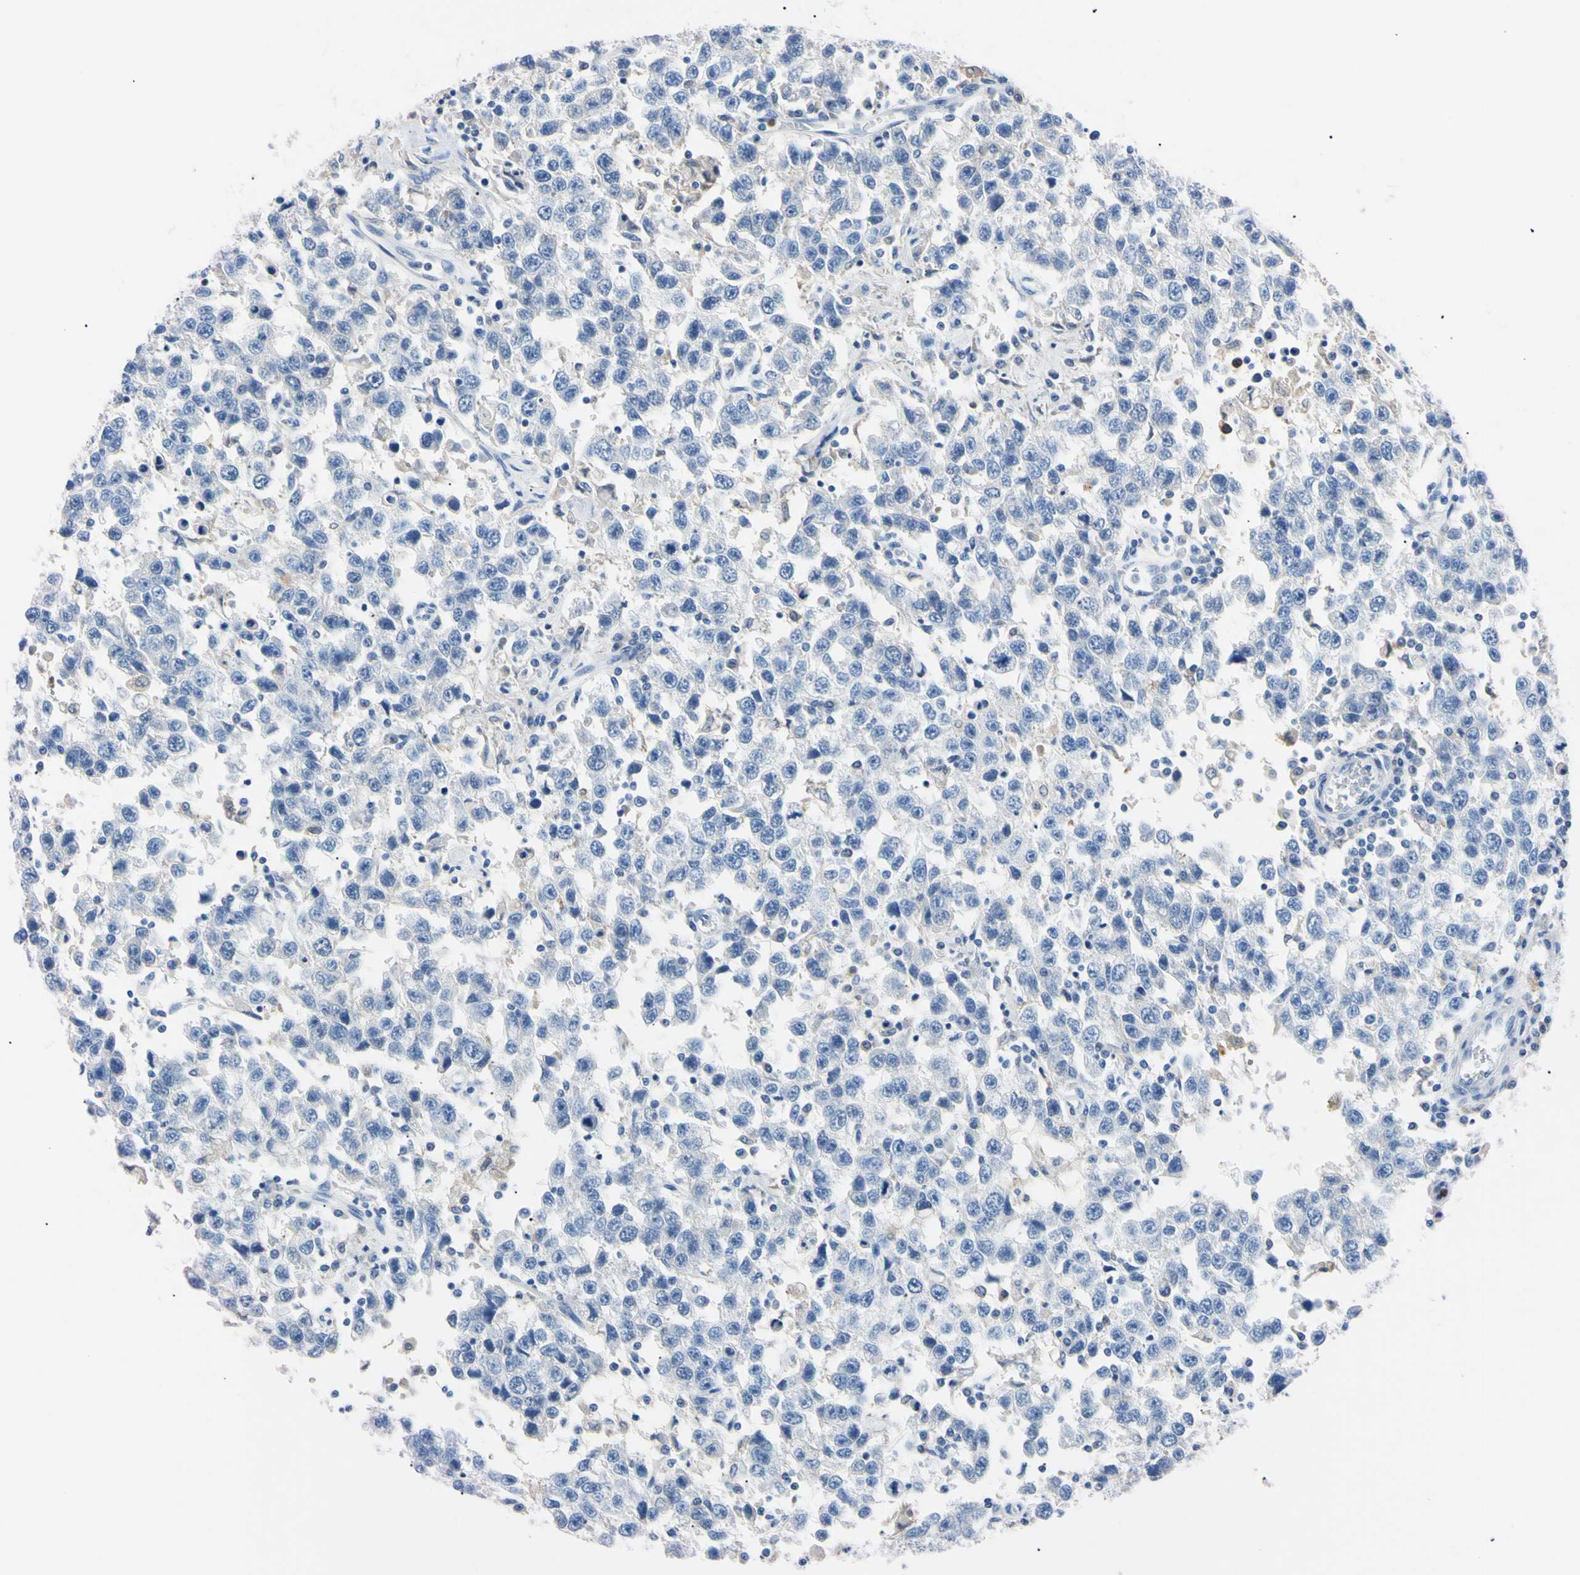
{"staining": {"intensity": "negative", "quantity": "none", "location": "none"}, "tissue": "testis cancer", "cell_type": "Tumor cells", "image_type": "cancer", "snomed": [{"axis": "morphology", "description": "Seminoma, NOS"}, {"axis": "topography", "description": "Testis"}], "caption": "A high-resolution histopathology image shows IHC staining of seminoma (testis), which shows no significant positivity in tumor cells.", "gene": "NCF4", "patient": {"sex": "male", "age": 41}}